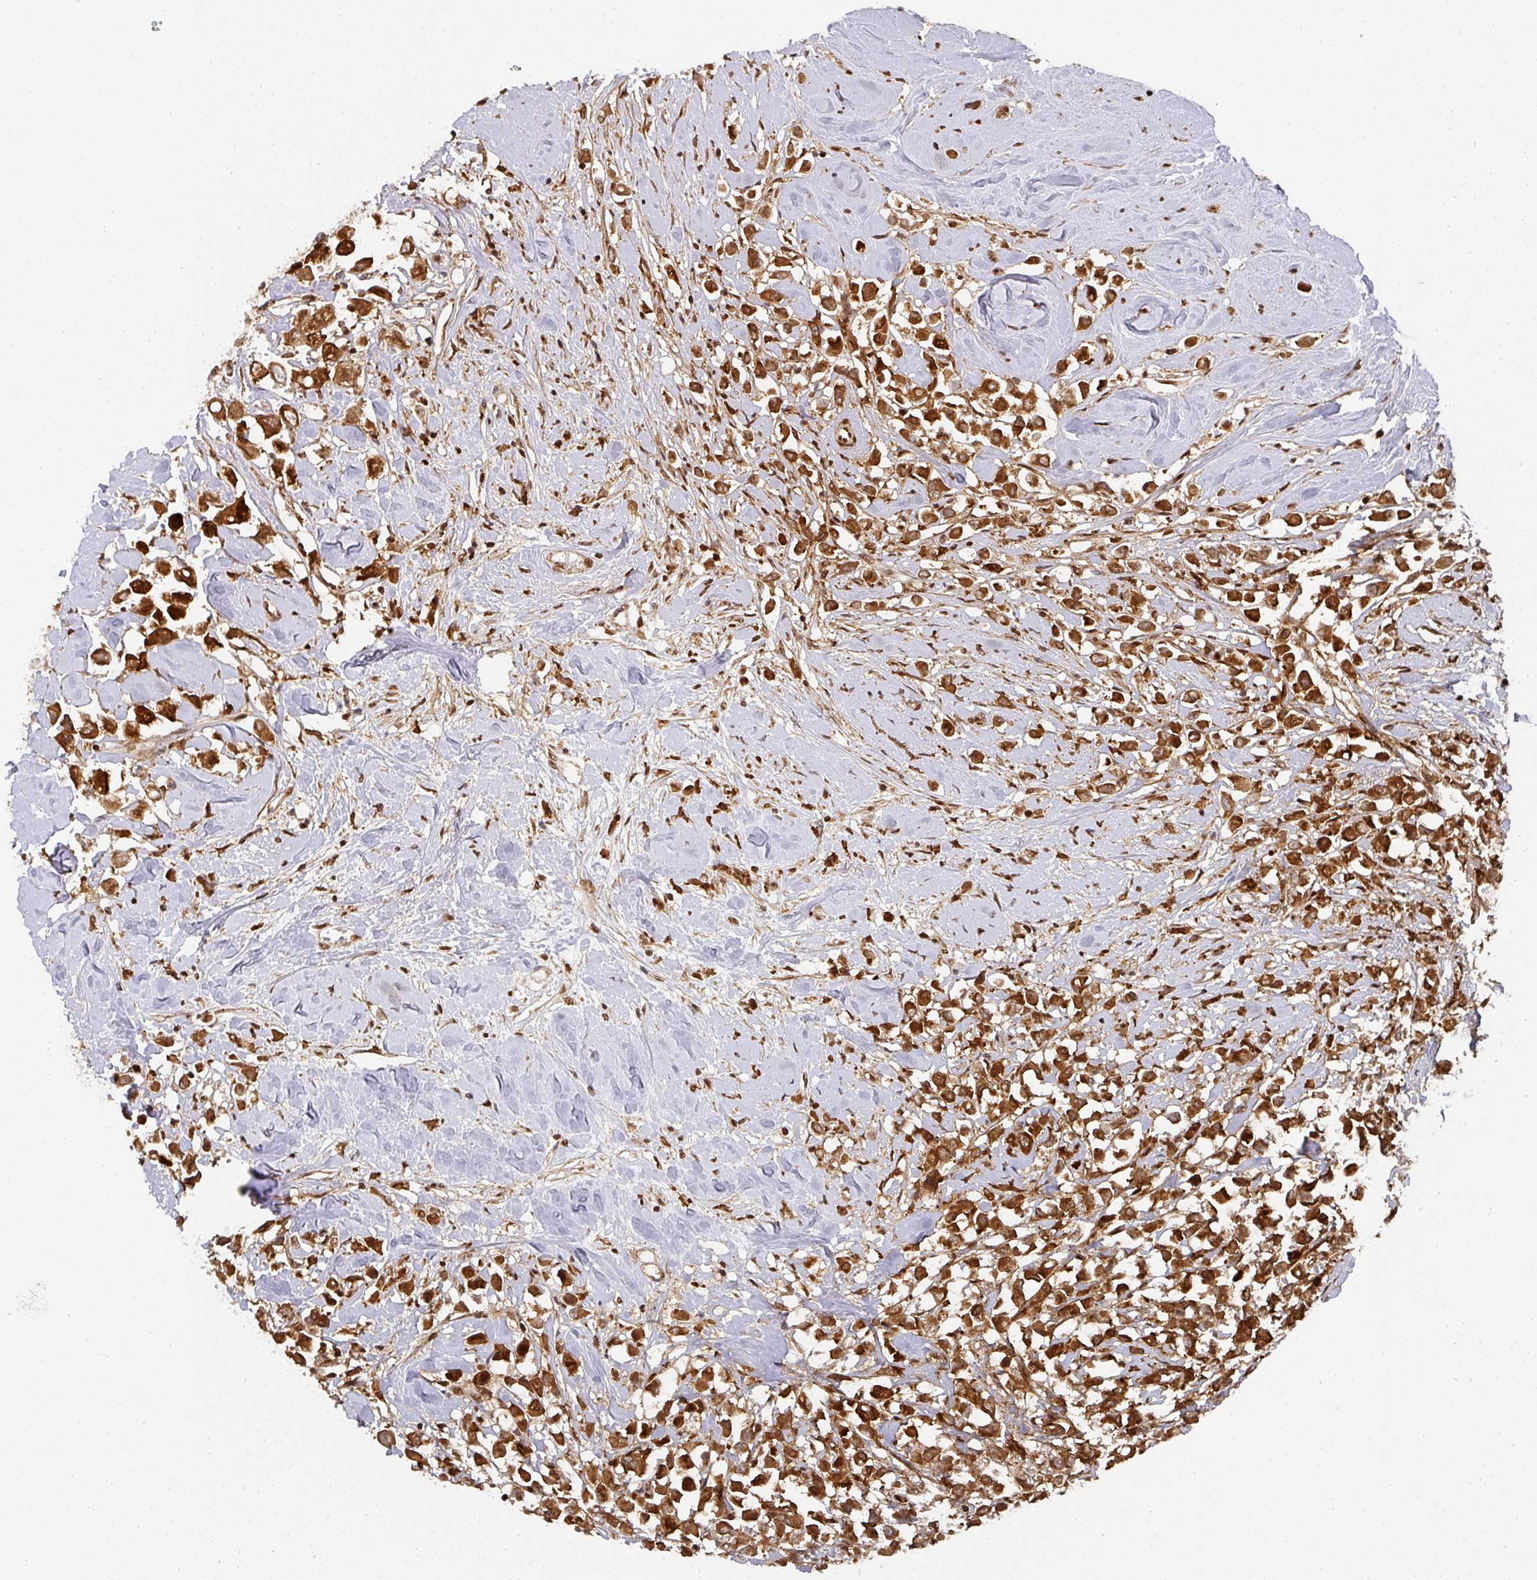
{"staining": {"intensity": "strong", "quantity": ">75%", "location": "nuclear"}, "tissue": "breast cancer", "cell_type": "Tumor cells", "image_type": "cancer", "snomed": [{"axis": "morphology", "description": "Duct carcinoma"}, {"axis": "topography", "description": "Breast"}], "caption": "Immunohistochemical staining of breast cancer (intraductal carcinoma) exhibits strong nuclear protein expression in approximately >75% of tumor cells. Immunohistochemistry stains the protein in brown and the nuclei are stained blue.", "gene": "DIDO1", "patient": {"sex": "female", "age": 61}}